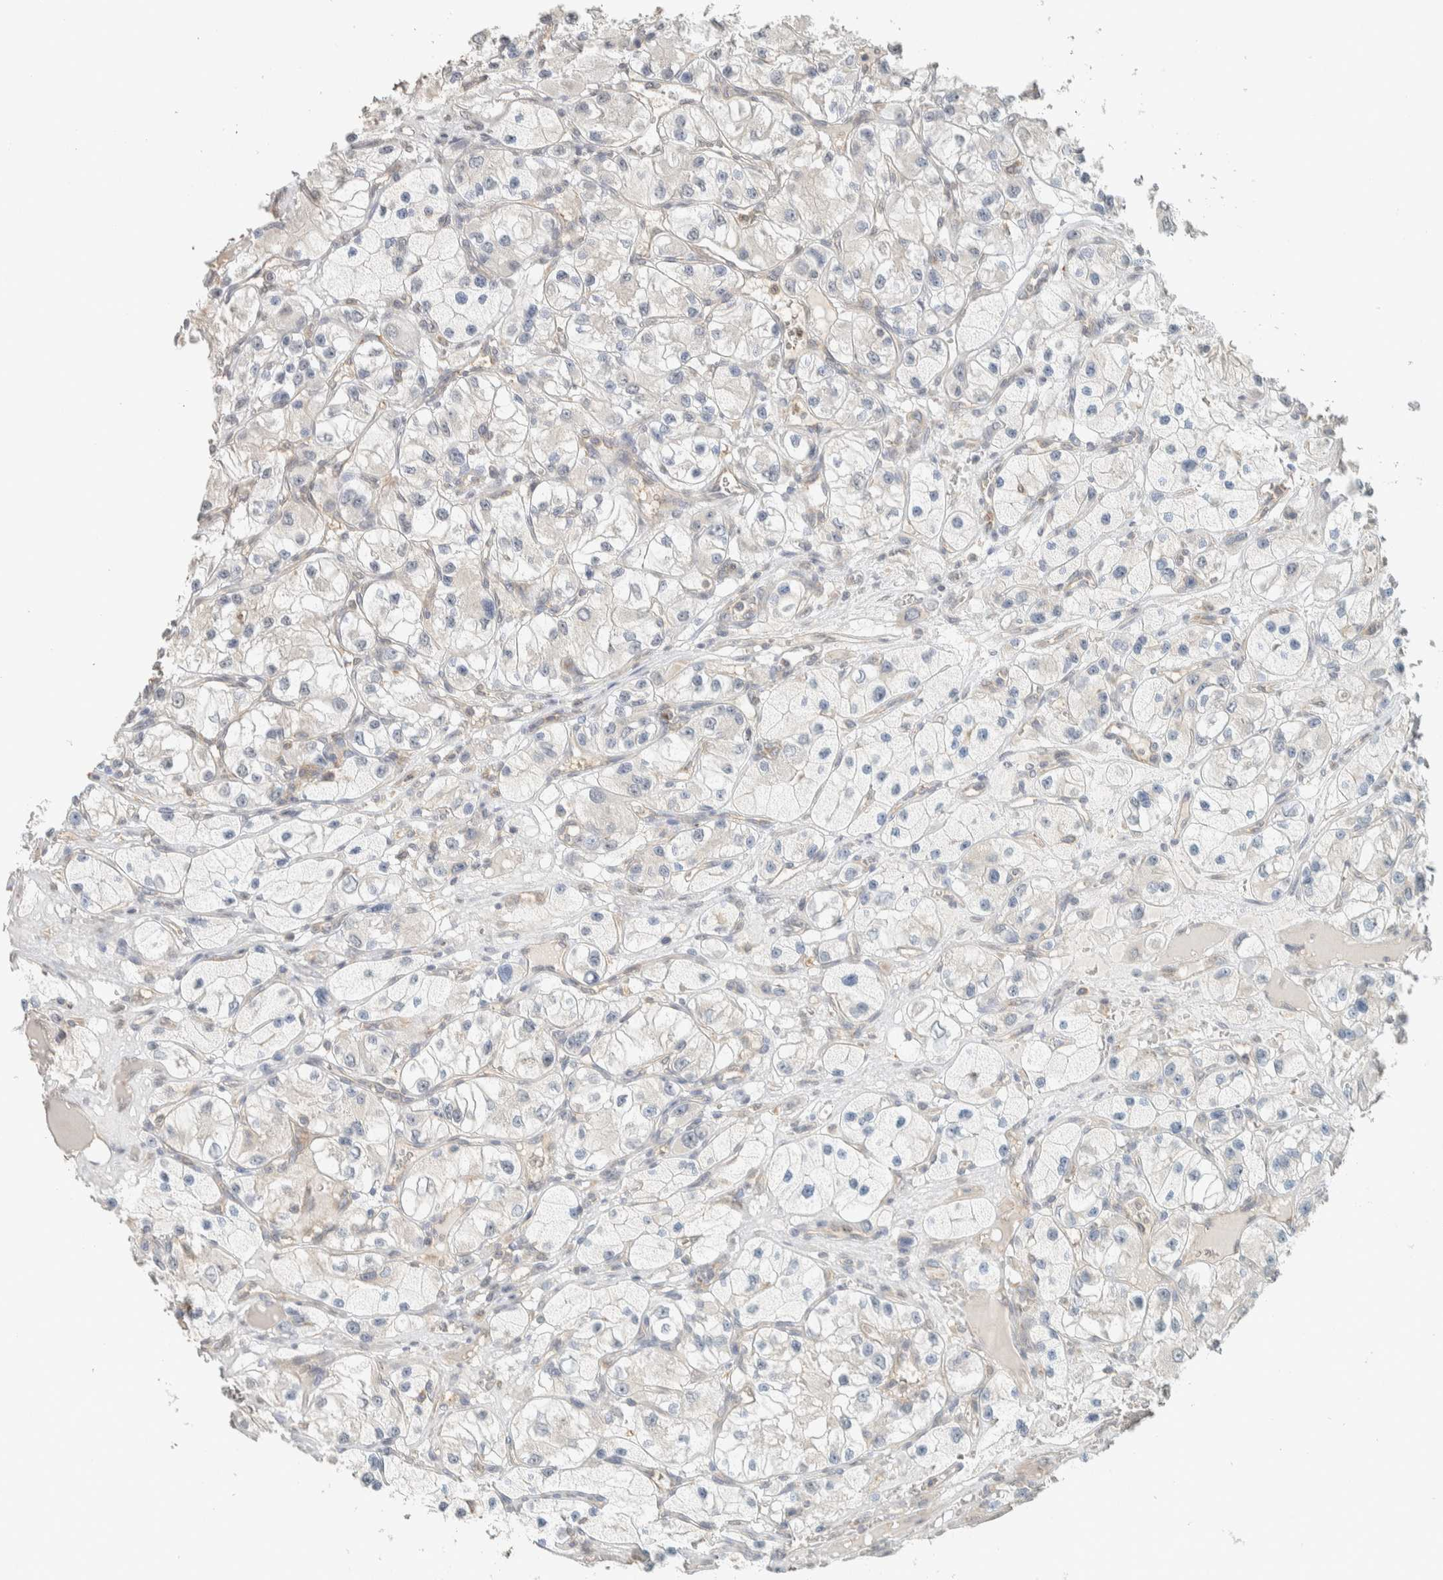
{"staining": {"intensity": "negative", "quantity": "none", "location": "none"}, "tissue": "renal cancer", "cell_type": "Tumor cells", "image_type": "cancer", "snomed": [{"axis": "morphology", "description": "Adenocarcinoma, NOS"}, {"axis": "topography", "description": "Kidney"}], "caption": "Immunohistochemical staining of human adenocarcinoma (renal) displays no significant staining in tumor cells.", "gene": "PDE7B", "patient": {"sex": "female", "age": 57}}